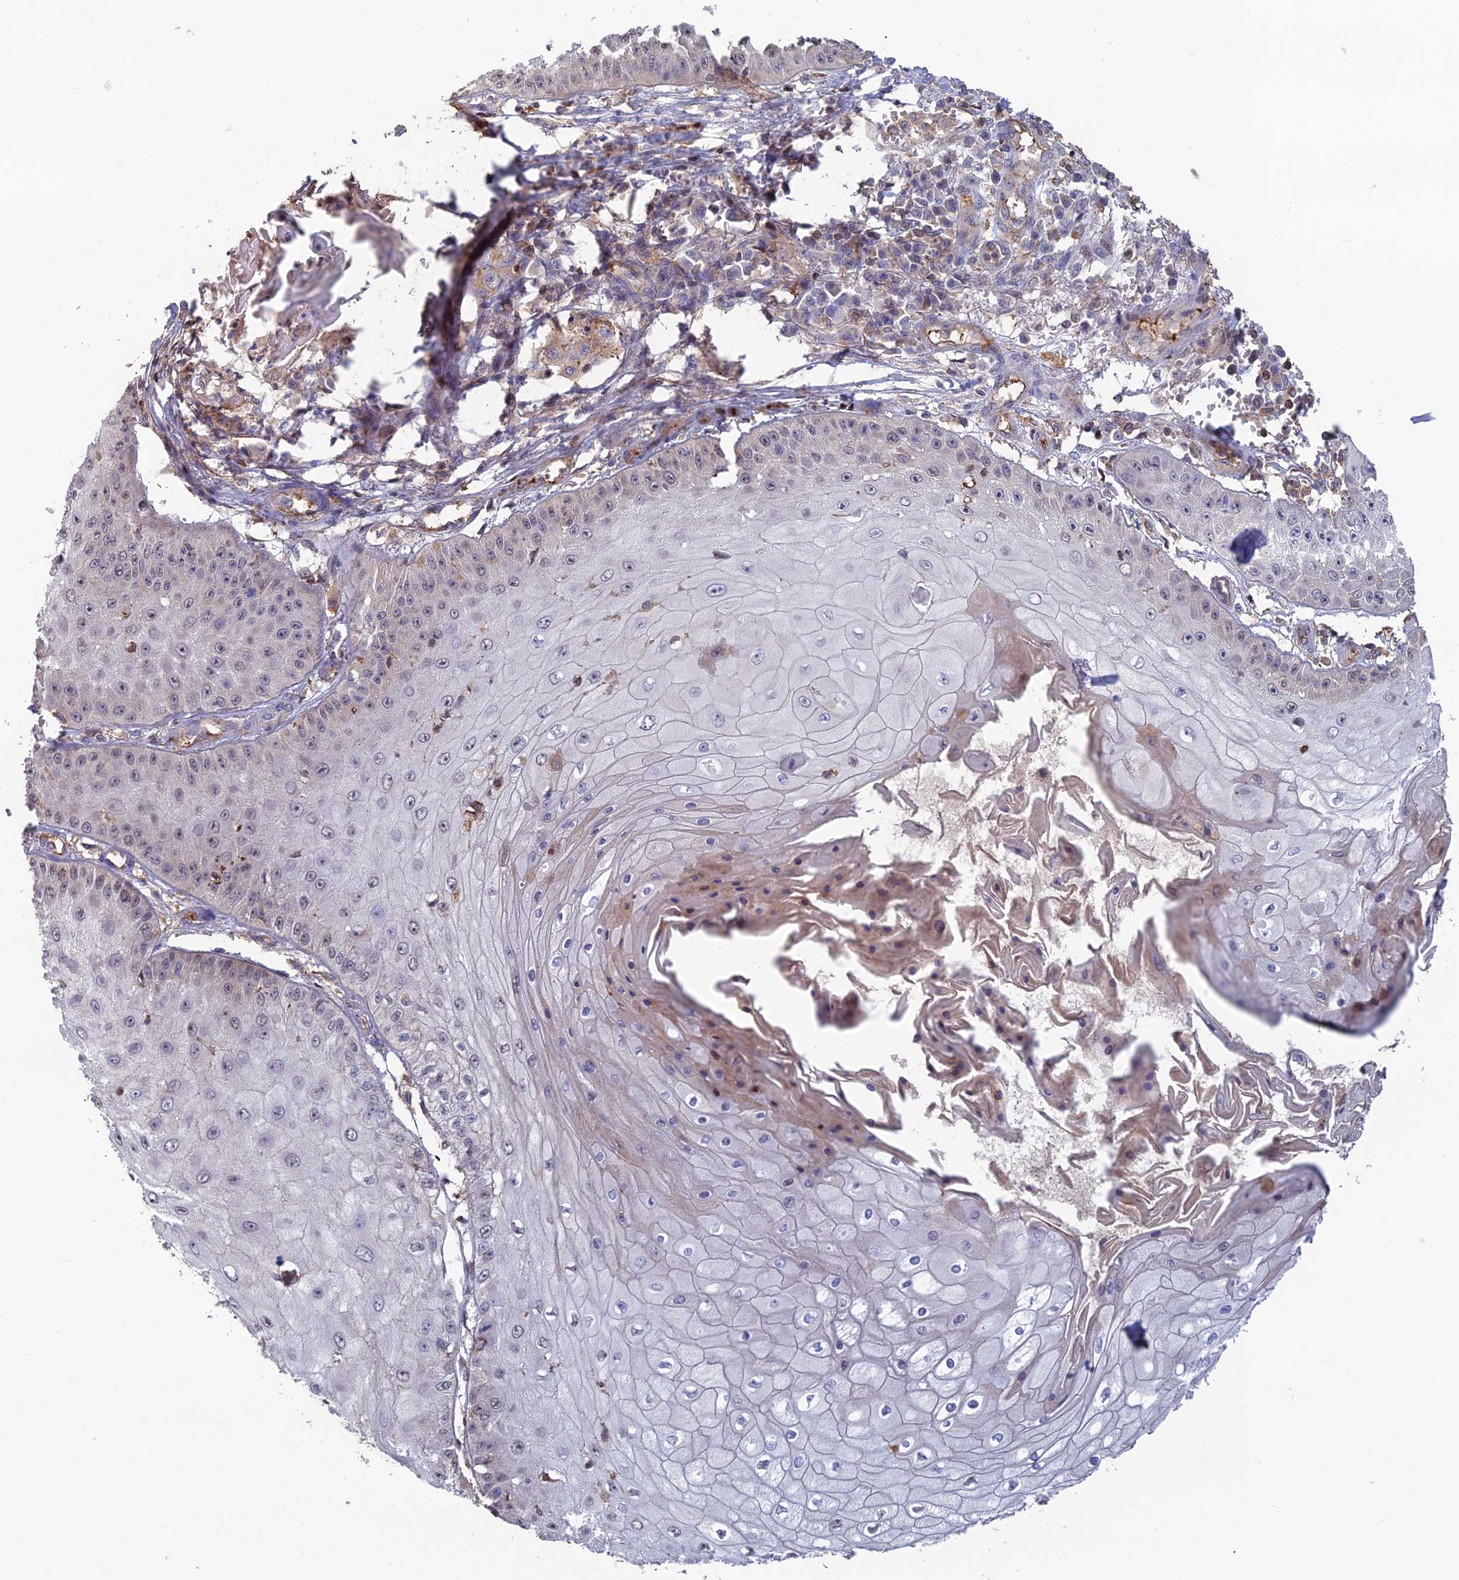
{"staining": {"intensity": "weak", "quantity": "<25%", "location": "cytoplasmic/membranous,nuclear"}, "tissue": "skin cancer", "cell_type": "Tumor cells", "image_type": "cancer", "snomed": [{"axis": "morphology", "description": "Squamous cell carcinoma, NOS"}, {"axis": "topography", "description": "Skin"}], "caption": "The immunohistochemistry image has no significant expression in tumor cells of skin cancer tissue.", "gene": "C15orf62", "patient": {"sex": "male", "age": 70}}